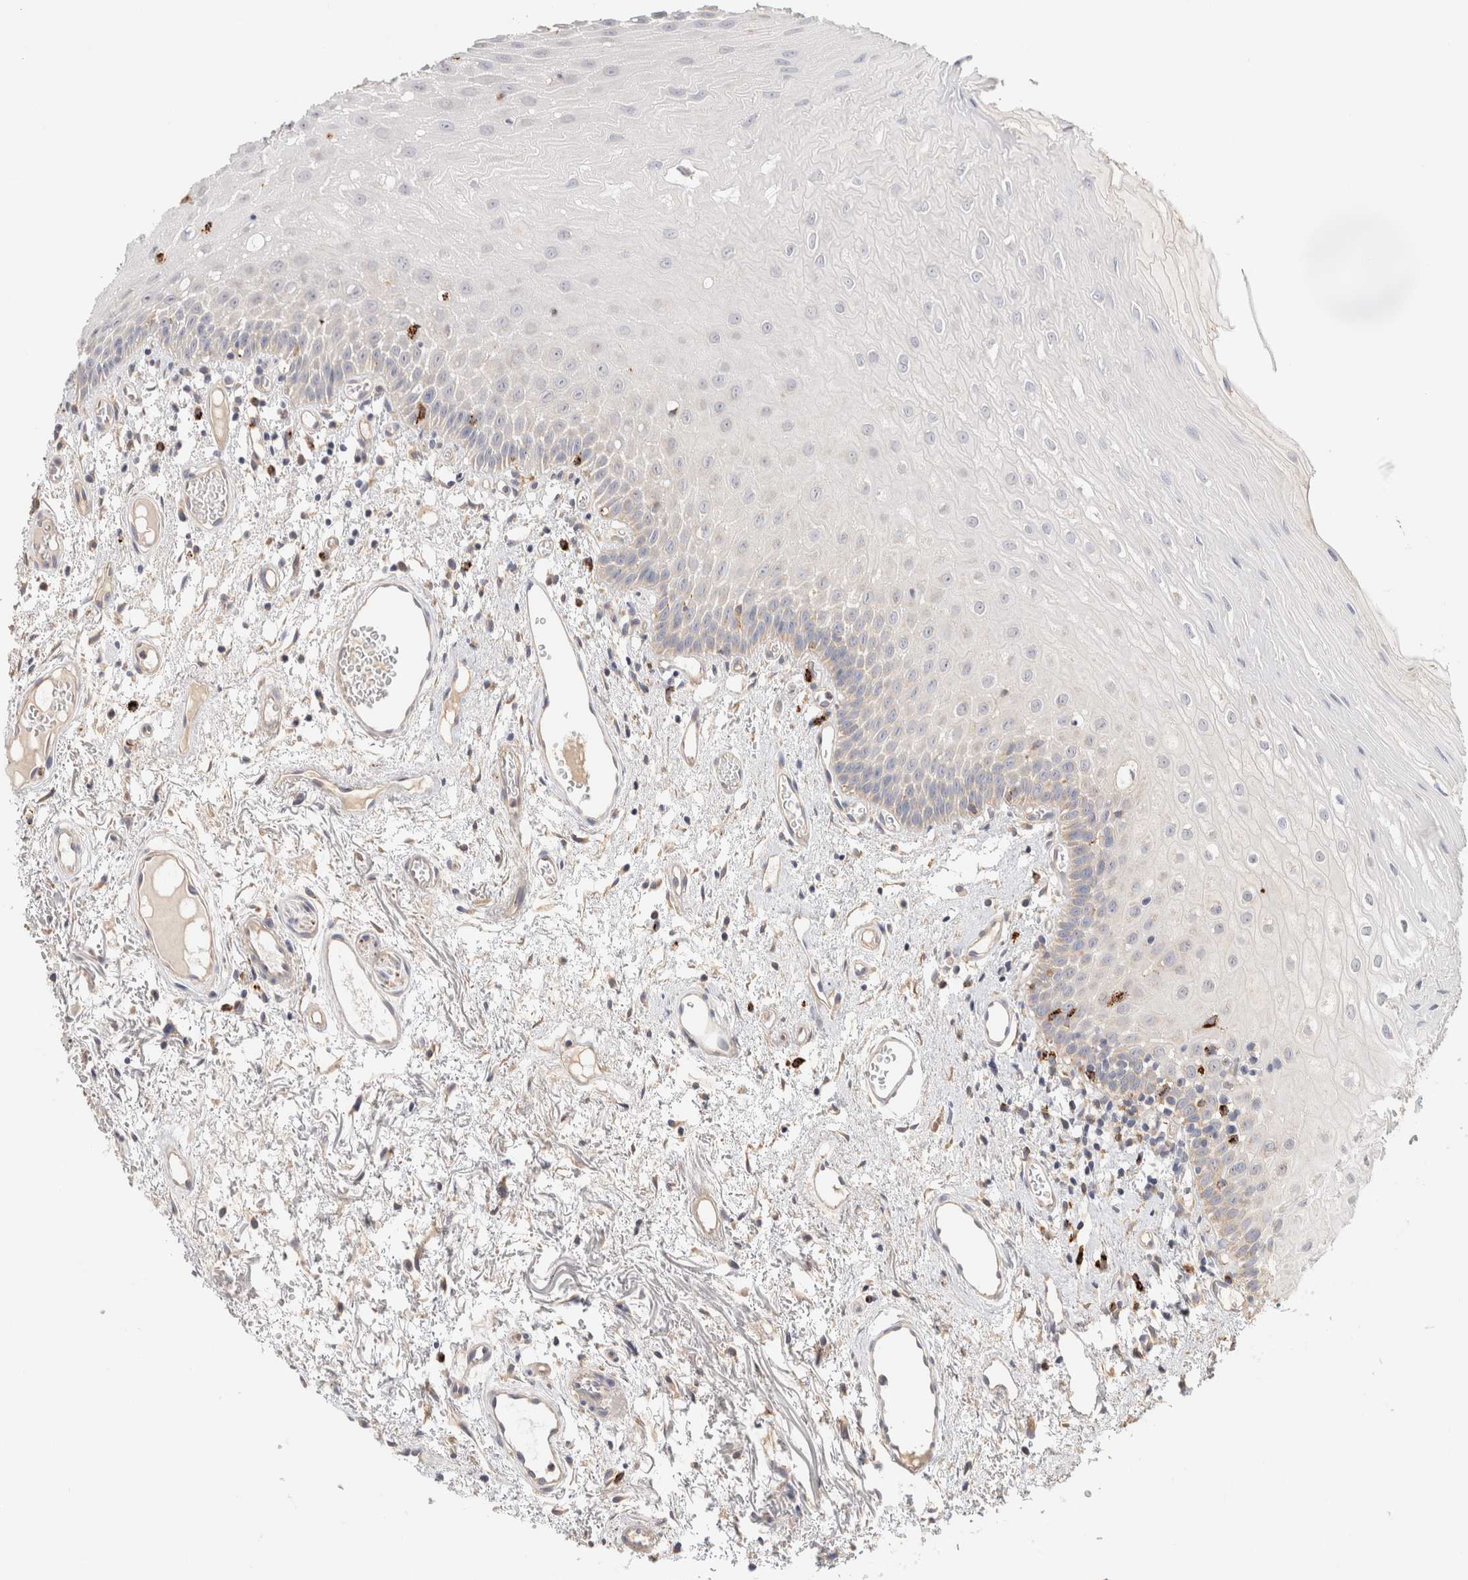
{"staining": {"intensity": "negative", "quantity": "none", "location": "none"}, "tissue": "oral mucosa", "cell_type": "Squamous epithelial cells", "image_type": "normal", "snomed": [{"axis": "morphology", "description": "Normal tissue, NOS"}, {"axis": "topography", "description": "Oral tissue"}], "caption": "IHC image of benign oral mucosa stained for a protein (brown), which displays no staining in squamous epithelial cells. (Stains: DAB (3,3'-diaminobenzidine) immunohistochemistry with hematoxylin counter stain, Microscopy: brightfield microscopy at high magnification).", "gene": "B3GNTL1", "patient": {"sex": "male", "age": 52}}